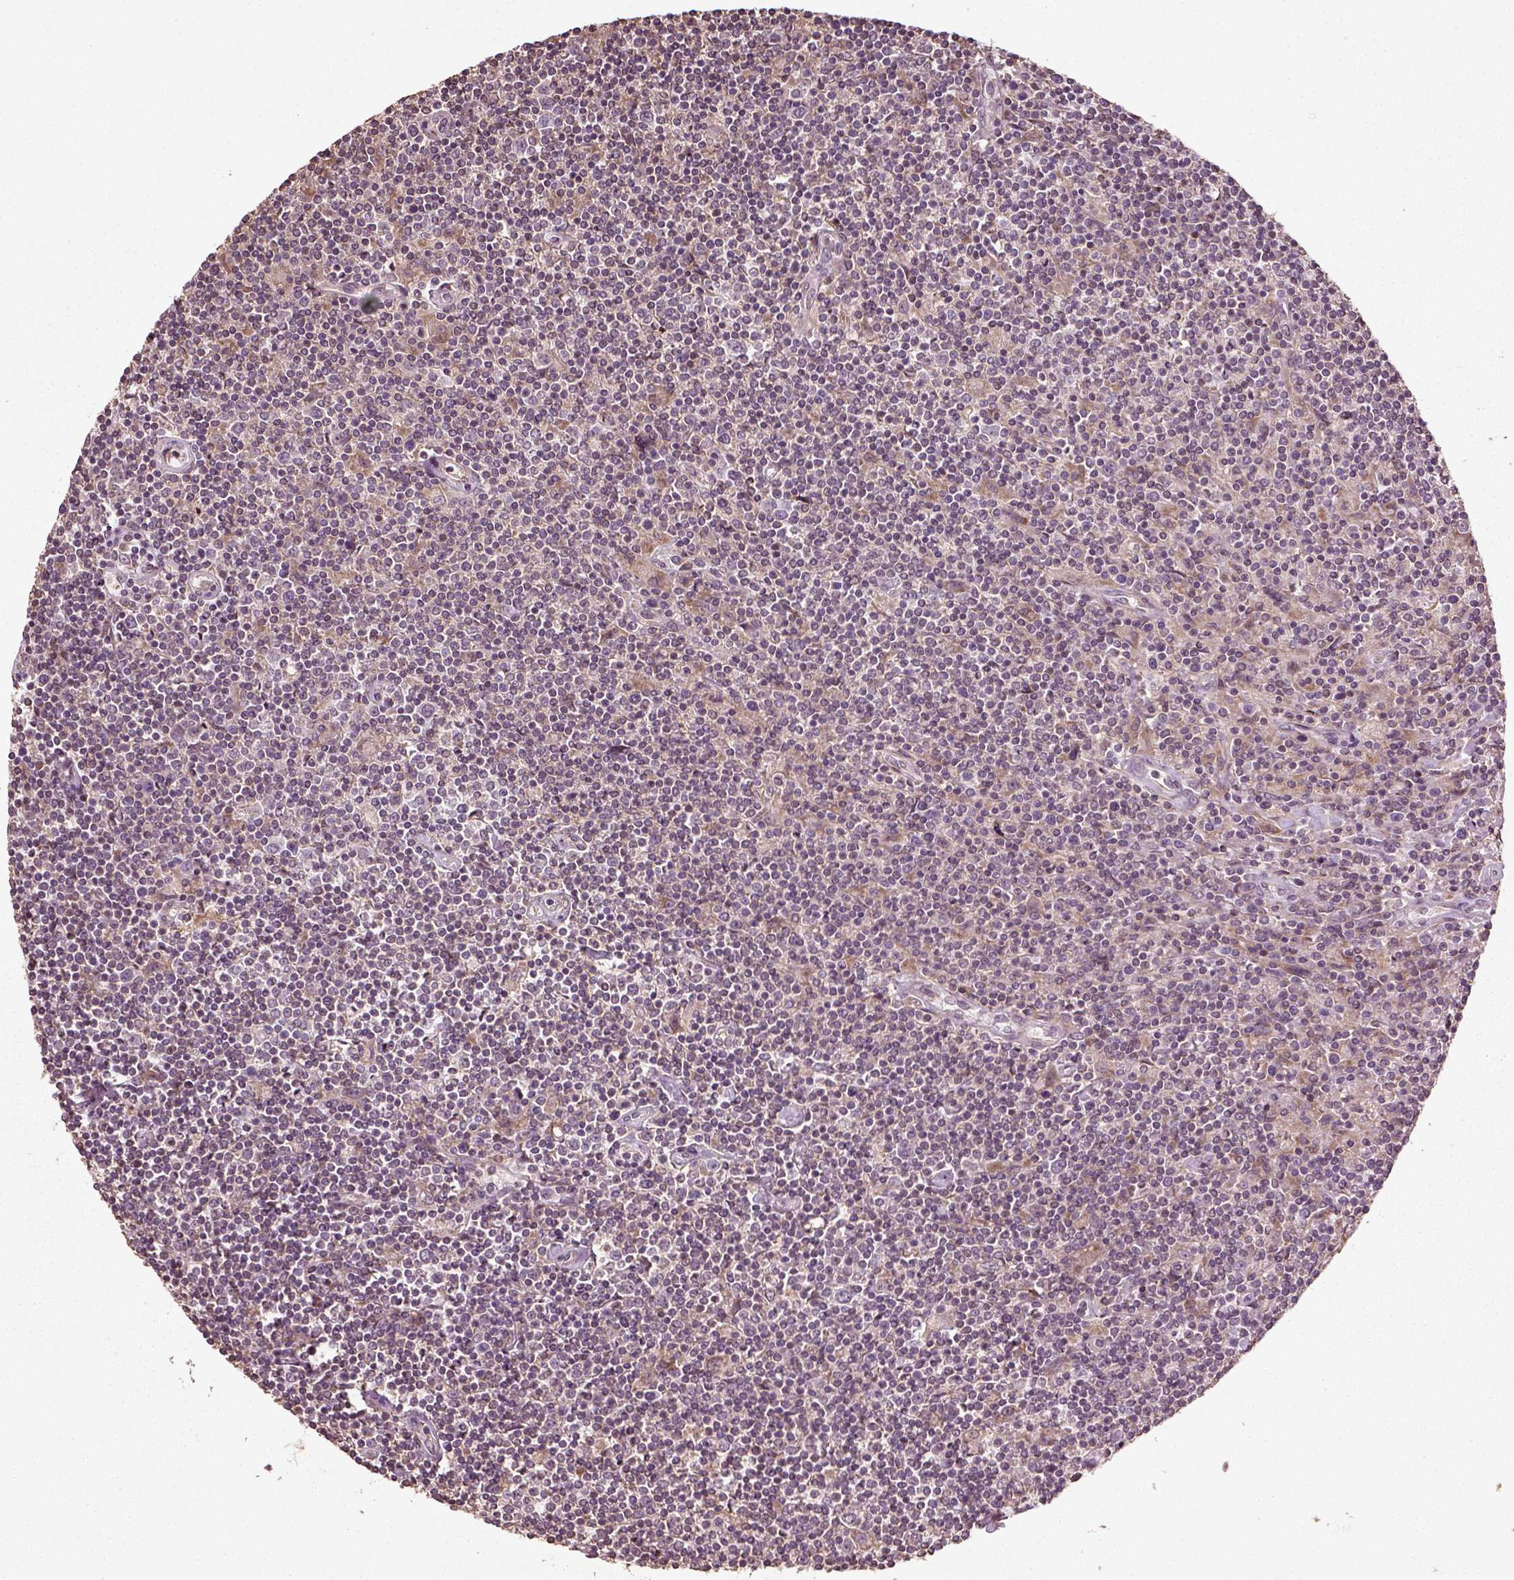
{"staining": {"intensity": "weak", "quantity": ">75%", "location": "cytoplasmic/membranous"}, "tissue": "lymphoma", "cell_type": "Tumor cells", "image_type": "cancer", "snomed": [{"axis": "morphology", "description": "Hodgkin's disease, NOS"}, {"axis": "topography", "description": "Lymph node"}], "caption": "Protein staining by IHC demonstrates weak cytoplasmic/membranous staining in approximately >75% of tumor cells in lymphoma. (Brightfield microscopy of DAB IHC at high magnification).", "gene": "ERV3-1", "patient": {"sex": "male", "age": 40}}